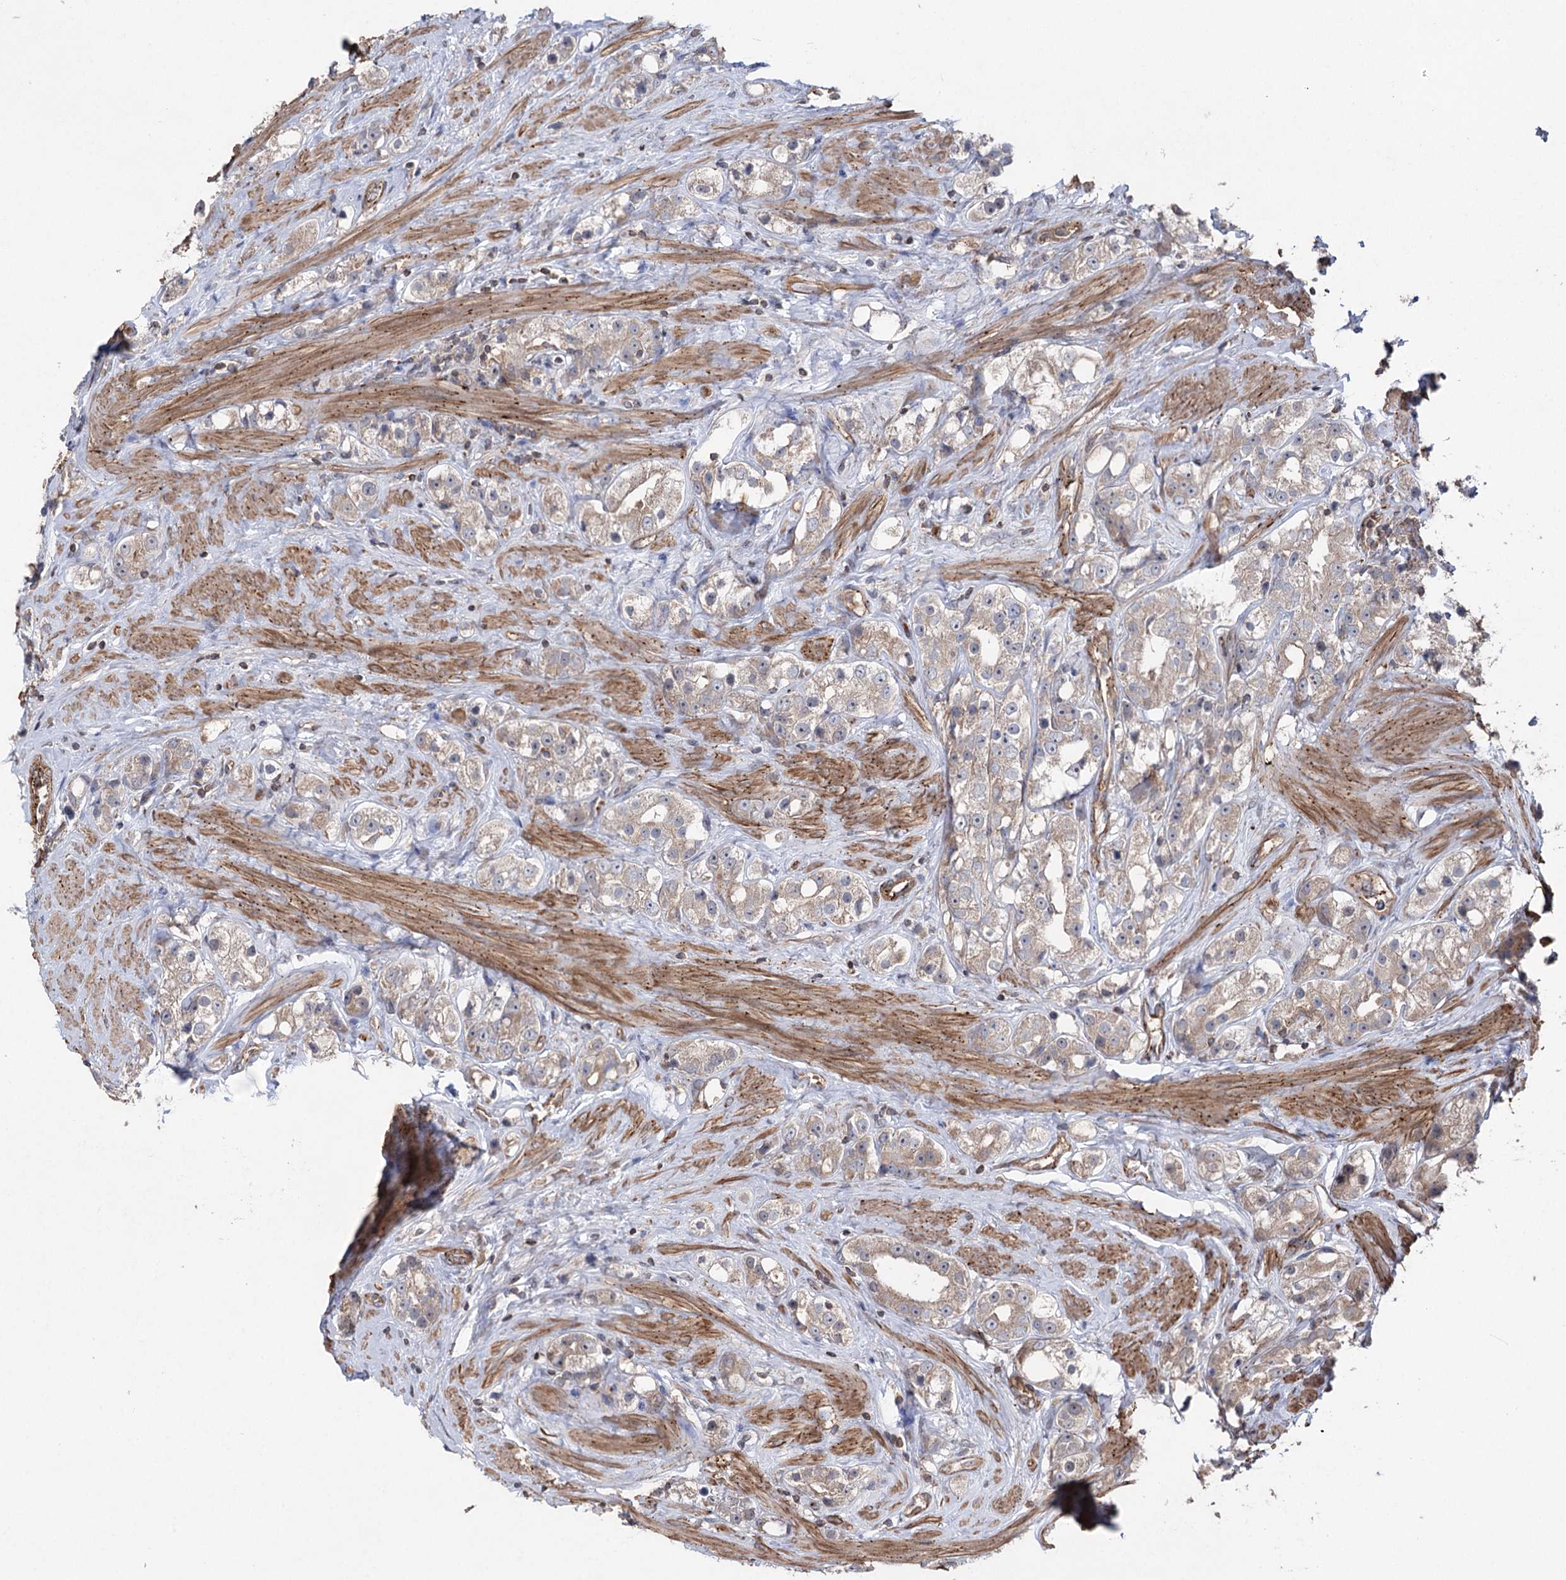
{"staining": {"intensity": "weak", "quantity": "<25%", "location": "cytoplasmic/membranous"}, "tissue": "prostate cancer", "cell_type": "Tumor cells", "image_type": "cancer", "snomed": [{"axis": "morphology", "description": "Adenocarcinoma, NOS"}, {"axis": "topography", "description": "Prostate"}], "caption": "The histopathology image exhibits no significant staining in tumor cells of prostate cancer.", "gene": "LARS2", "patient": {"sex": "male", "age": 79}}